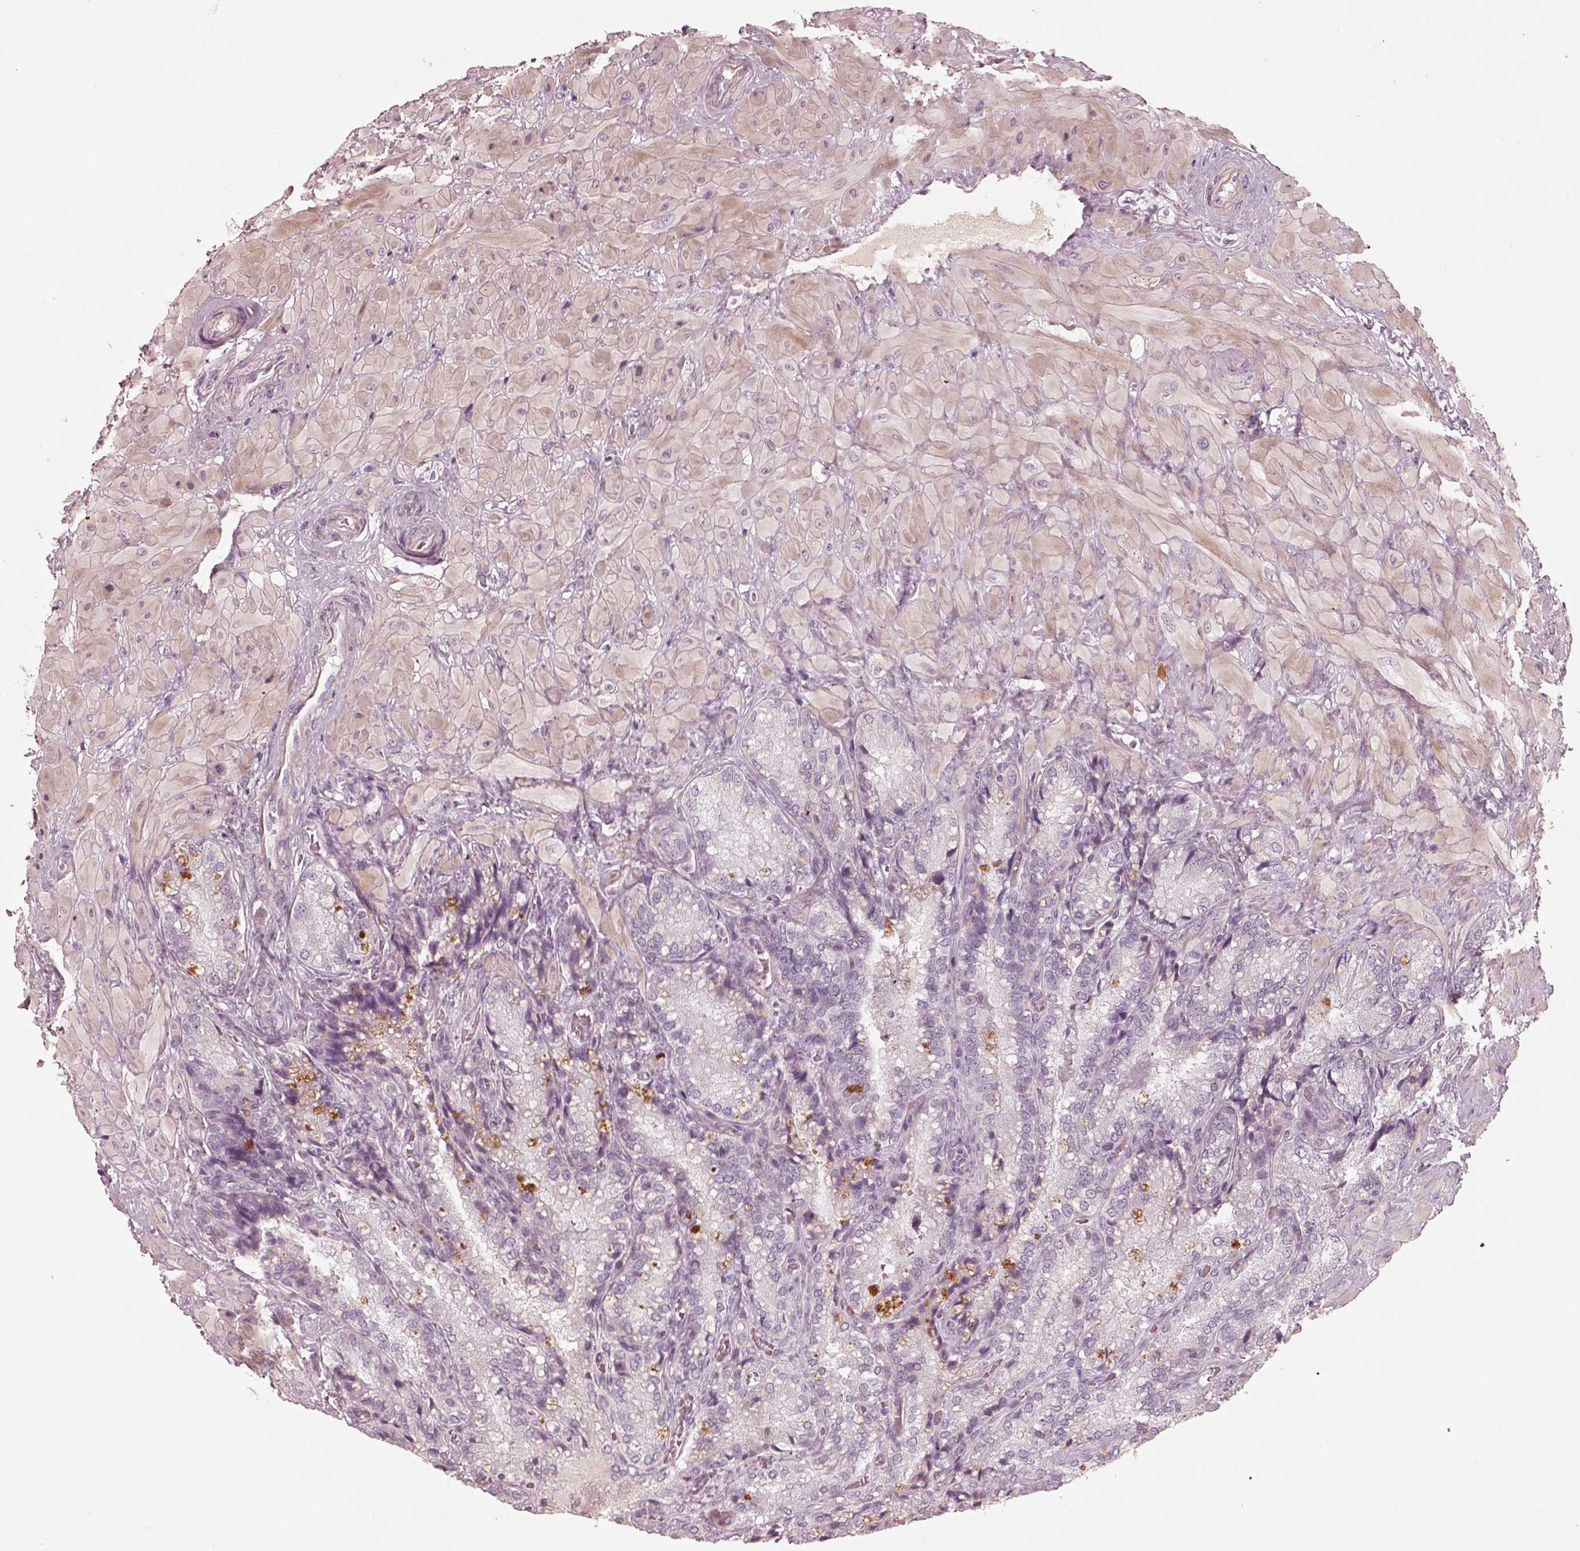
{"staining": {"intensity": "negative", "quantity": "none", "location": "none"}, "tissue": "seminal vesicle", "cell_type": "Glandular cells", "image_type": "normal", "snomed": [{"axis": "morphology", "description": "Normal tissue, NOS"}, {"axis": "topography", "description": "Seminal veicle"}], "caption": "Glandular cells show no significant protein staining in unremarkable seminal vesicle. (DAB immunohistochemistry, high magnification).", "gene": "SDCBP2", "patient": {"sex": "male", "age": 57}}